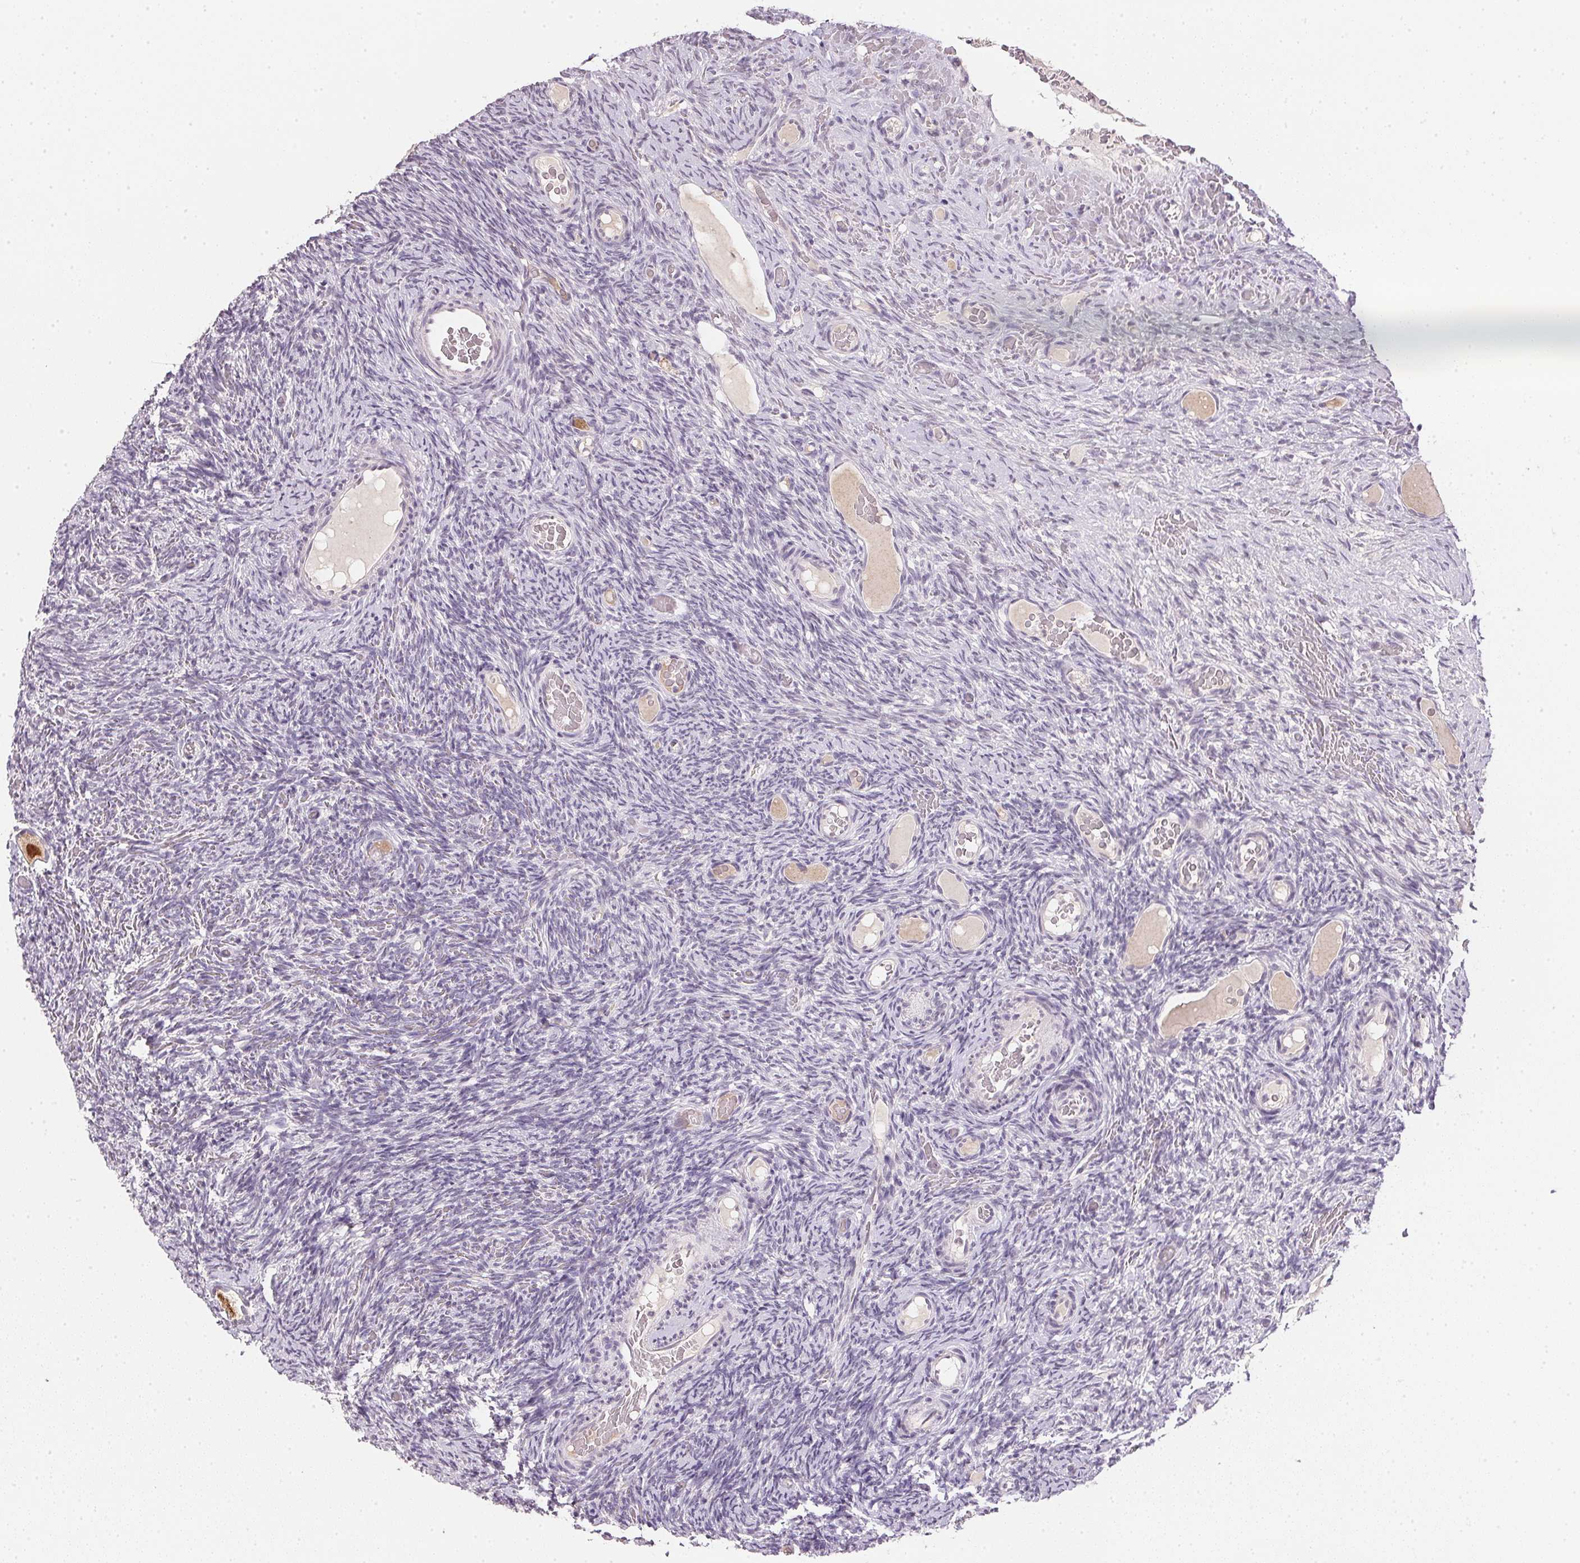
{"staining": {"intensity": "moderate", "quantity": "25%-75%", "location": "nuclear"}, "tissue": "ovary", "cell_type": "Follicle cells", "image_type": "normal", "snomed": [{"axis": "morphology", "description": "Normal tissue, NOS"}, {"axis": "topography", "description": "Ovary"}], "caption": "Immunohistochemical staining of normal ovary exhibits moderate nuclear protein positivity in about 25%-75% of follicle cells. Using DAB (brown) and hematoxylin (blue) stains, captured at high magnification using brightfield microscopy.", "gene": "POLR3G", "patient": {"sex": "female", "age": 34}}